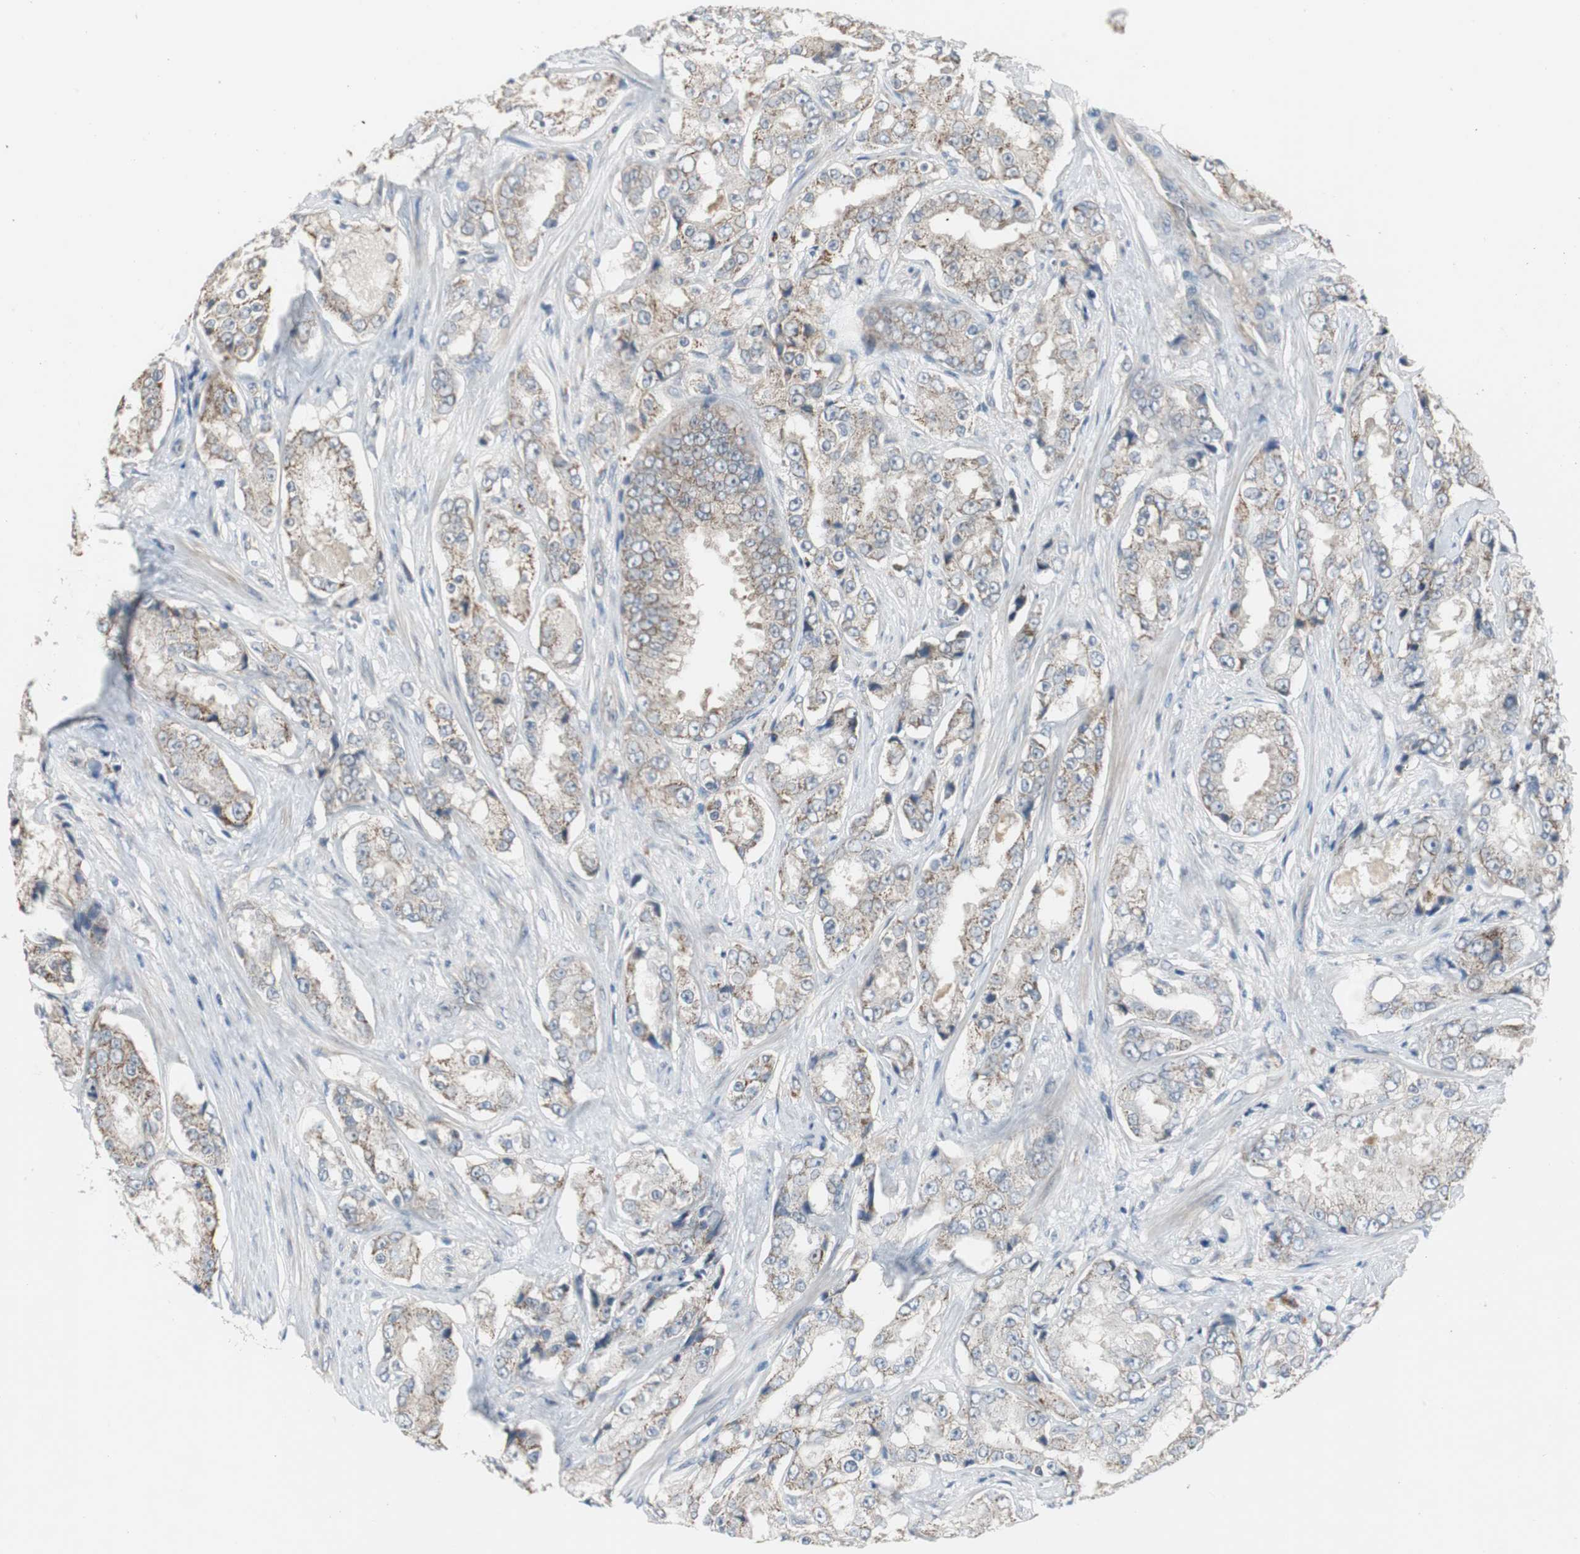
{"staining": {"intensity": "weak", "quantity": ">75%", "location": "cytoplasmic/membranous"}, "tissue": "prostate cancer", "cell_type": "Tumor cells", "image_type": "cancer", "snomed": [{"axis": "morphology", "description": "Adenocarcinoma, High grade"}, {"axis": "topography", "description": "Prostate"}], "caption": "Prostate cancer was stained to show a protein in brown. There is low levels of weak cytoplasmic/membranous expression in about >75% of tumor cells. (Stains: DAB in brown, nuclei in blue, Microscopy: brightfield microscopy at high magnification).", "gene": "MYT1", "patient": {"sex": "male", "age": 73}}